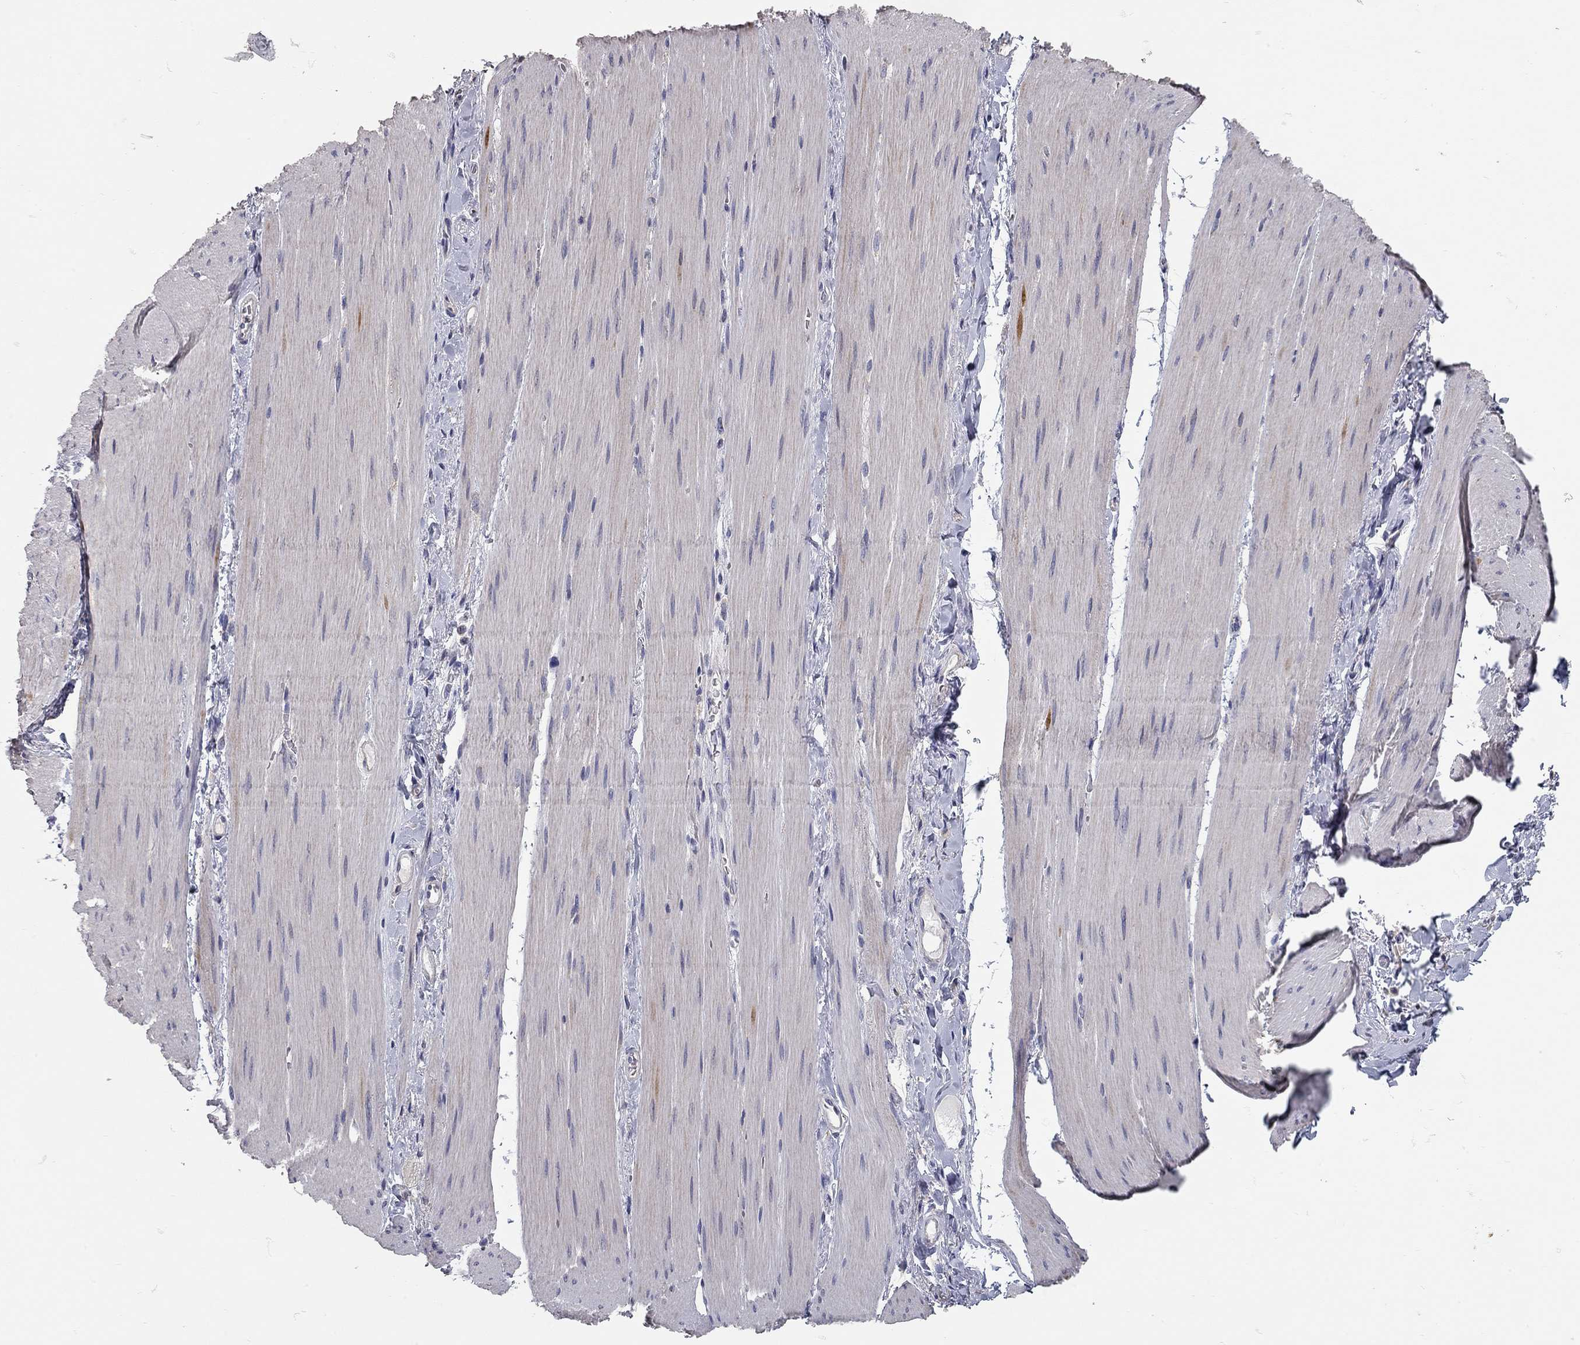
{"staining": {"intensity": "negative", "quantity": "none", "location": "none"}, "tissue": "soft tissue", "cell_type": "Fibroblasts", "image_type": "normal", "snomed": [{"axis": "morphology", "description": "Normal tissue, NOS"}, {"axis": "topography", "description": "Smooth muscle"}, {"axis": "topography", "description": "Duodenum"}, {"axis": "topography", "description": "Peripheral nerve tissue"}], "caption": "Immunohistochemistry photomicrograph of benign soft tissue stained for a protein (brown), which demonstrates no expression in fibroblasts. (Immunohistochemistry, brightfield microscopy, high magnification).", "gene": "XAGE2", "patient": {"sex": "female", "age": 61}}